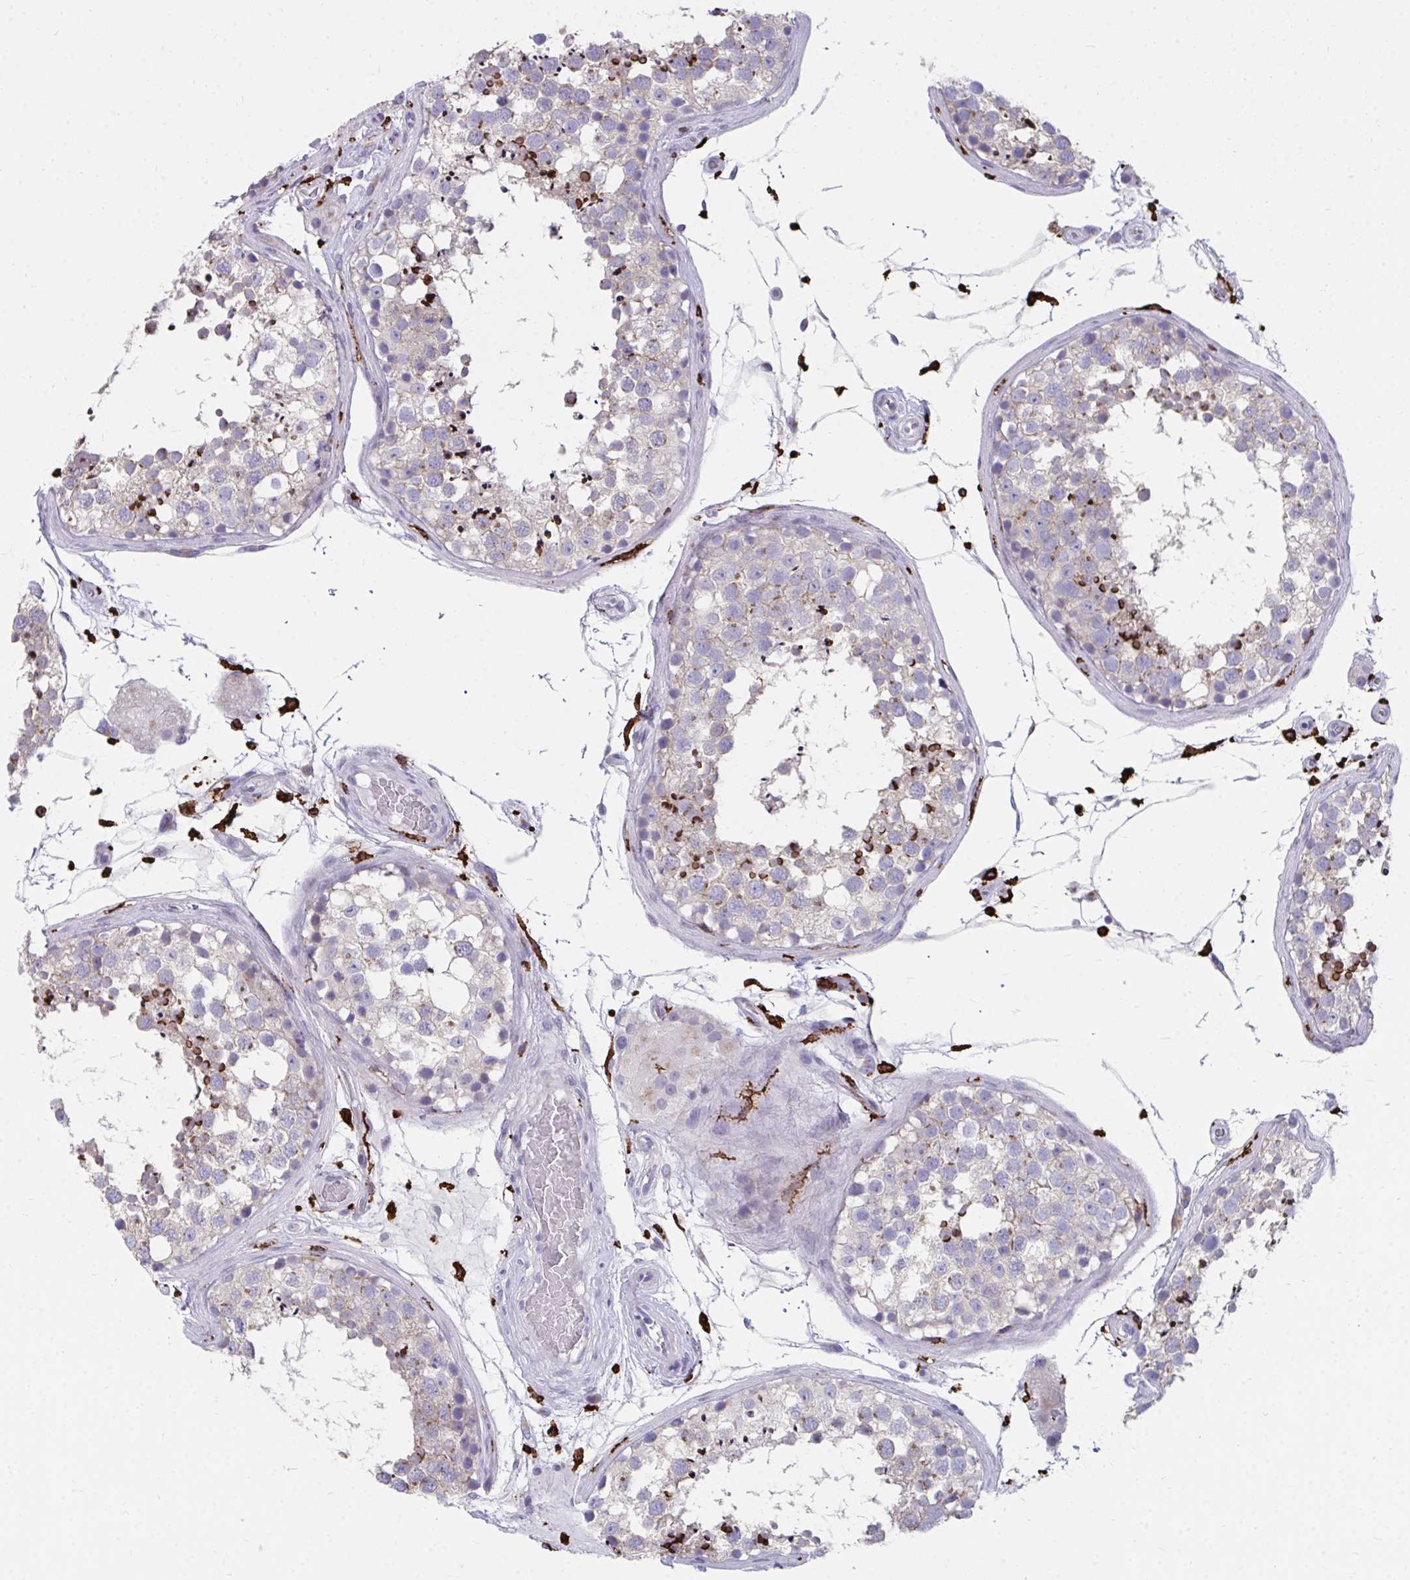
{"staining": {"intensity": "strong", "quantity": "<25%", "location": "cytoplasmic/membranous"}, "tissue": "testis", "cell_type": "Cells in seminiferous ducts", "image_type": "normal", "snomed": [{"axis": "morphology", "description": "Normal tissue, NOS"}, {"axis": "morphology", "description": "Seminoma, NOS"}, {"axis": "topography", "description": "Testis"}], "caption": "Brown immunohistochemical staining in unremarkable human testis exhibits strong cytoplasmic/membranous positivity in about <25% of cells in seminiferous ducts. (DAB IHC, brown staining for protein, blue staining for nuclei).", "gene": "CD163", "patient": {"sex": "male", "age": 65}}